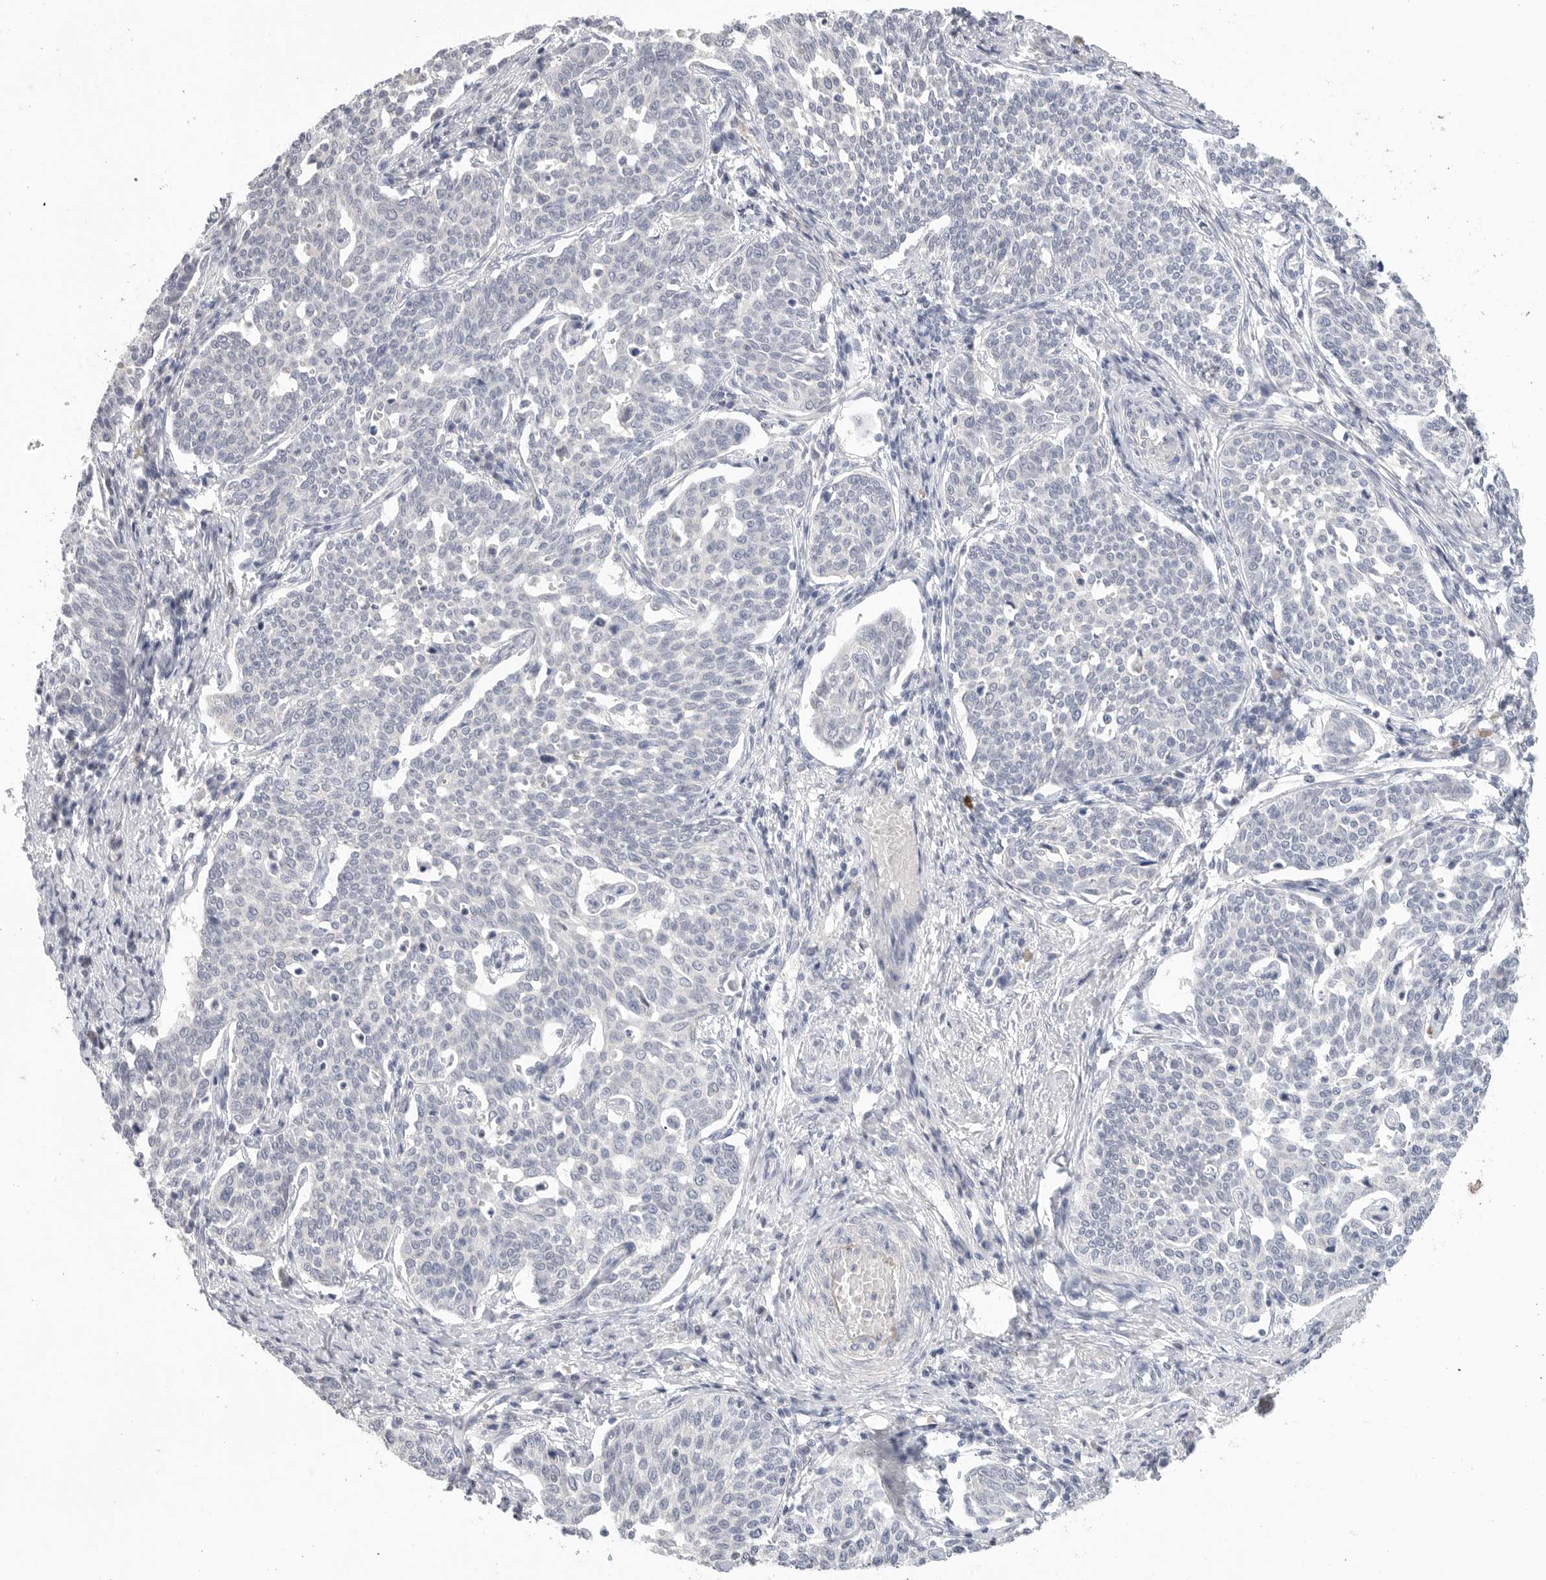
{"staining": {"intensity": "negative", "quantity": "none", "location": "none"}, "tissue": "cervical cancer", "cell_type": "Tumor cells", "image_type": "cancer", "snomed": [{"axis": "morphology", "description": "Squamous cell carcinoma, NOS"}, {"axis": "topography", "description": "Cervix"}], "caption": "There is no significant positivity in tumor cells of cervical cancer.", "gene": "FBN2", "patient": {"sex": "female", "age": 34}}